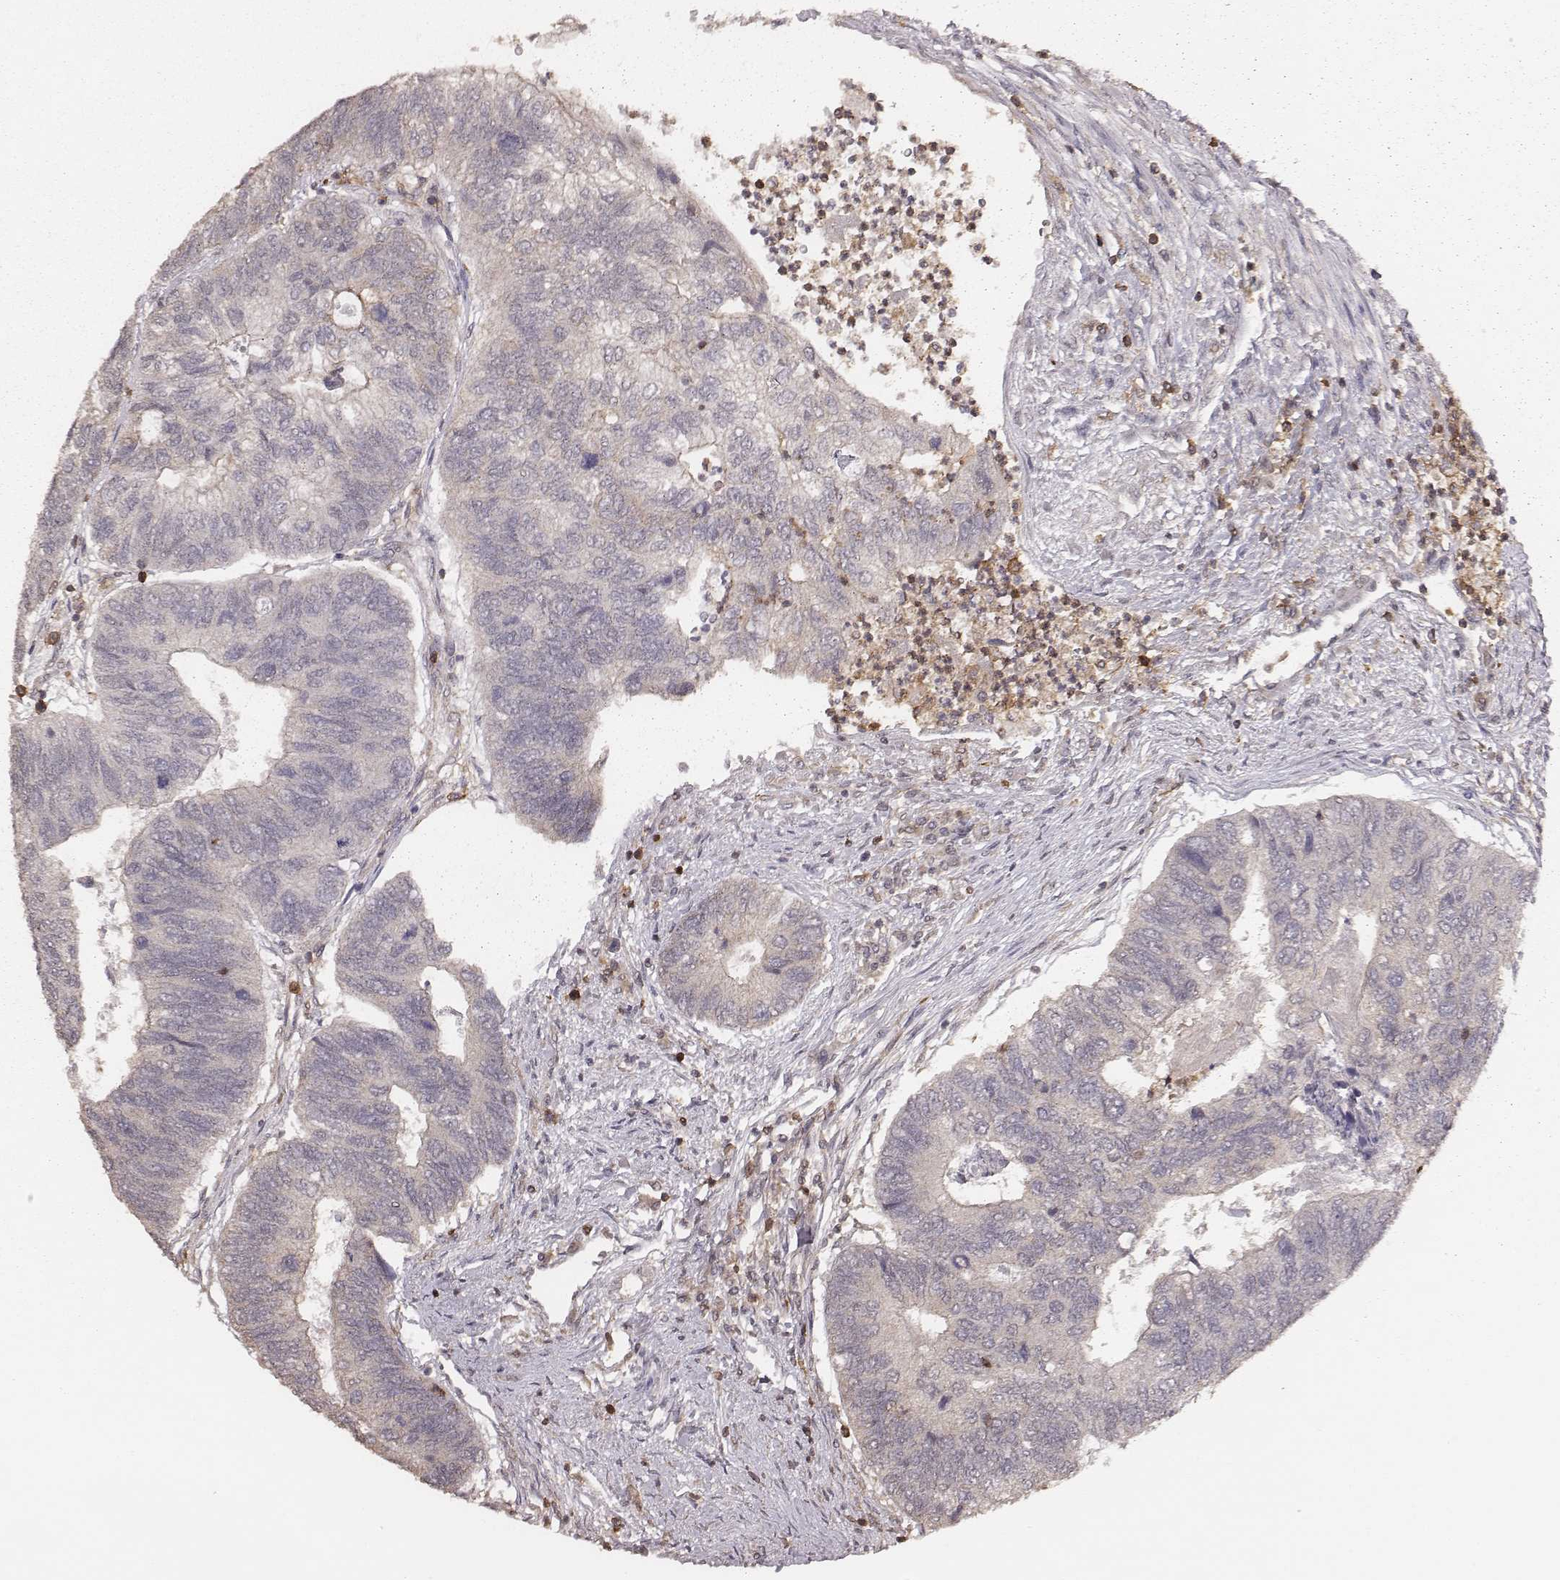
{"staining": {"intensity": "negative", "quantity": "none", "location": "none"}, "tissue": "colorectal cancer", "cell_type": "Tumor cells", "image_type": "cancer", "snomed": [{"axis": "morphology", "description": "Adenocarcinoma, NOS"}, {"axis": "topography", "description": "Colon"}], "caption": "Tumor cells are negative for protein expression in human colorectal cancer.", "gene": "PILRA", "patient": {"sex": "female", "age": 67}}